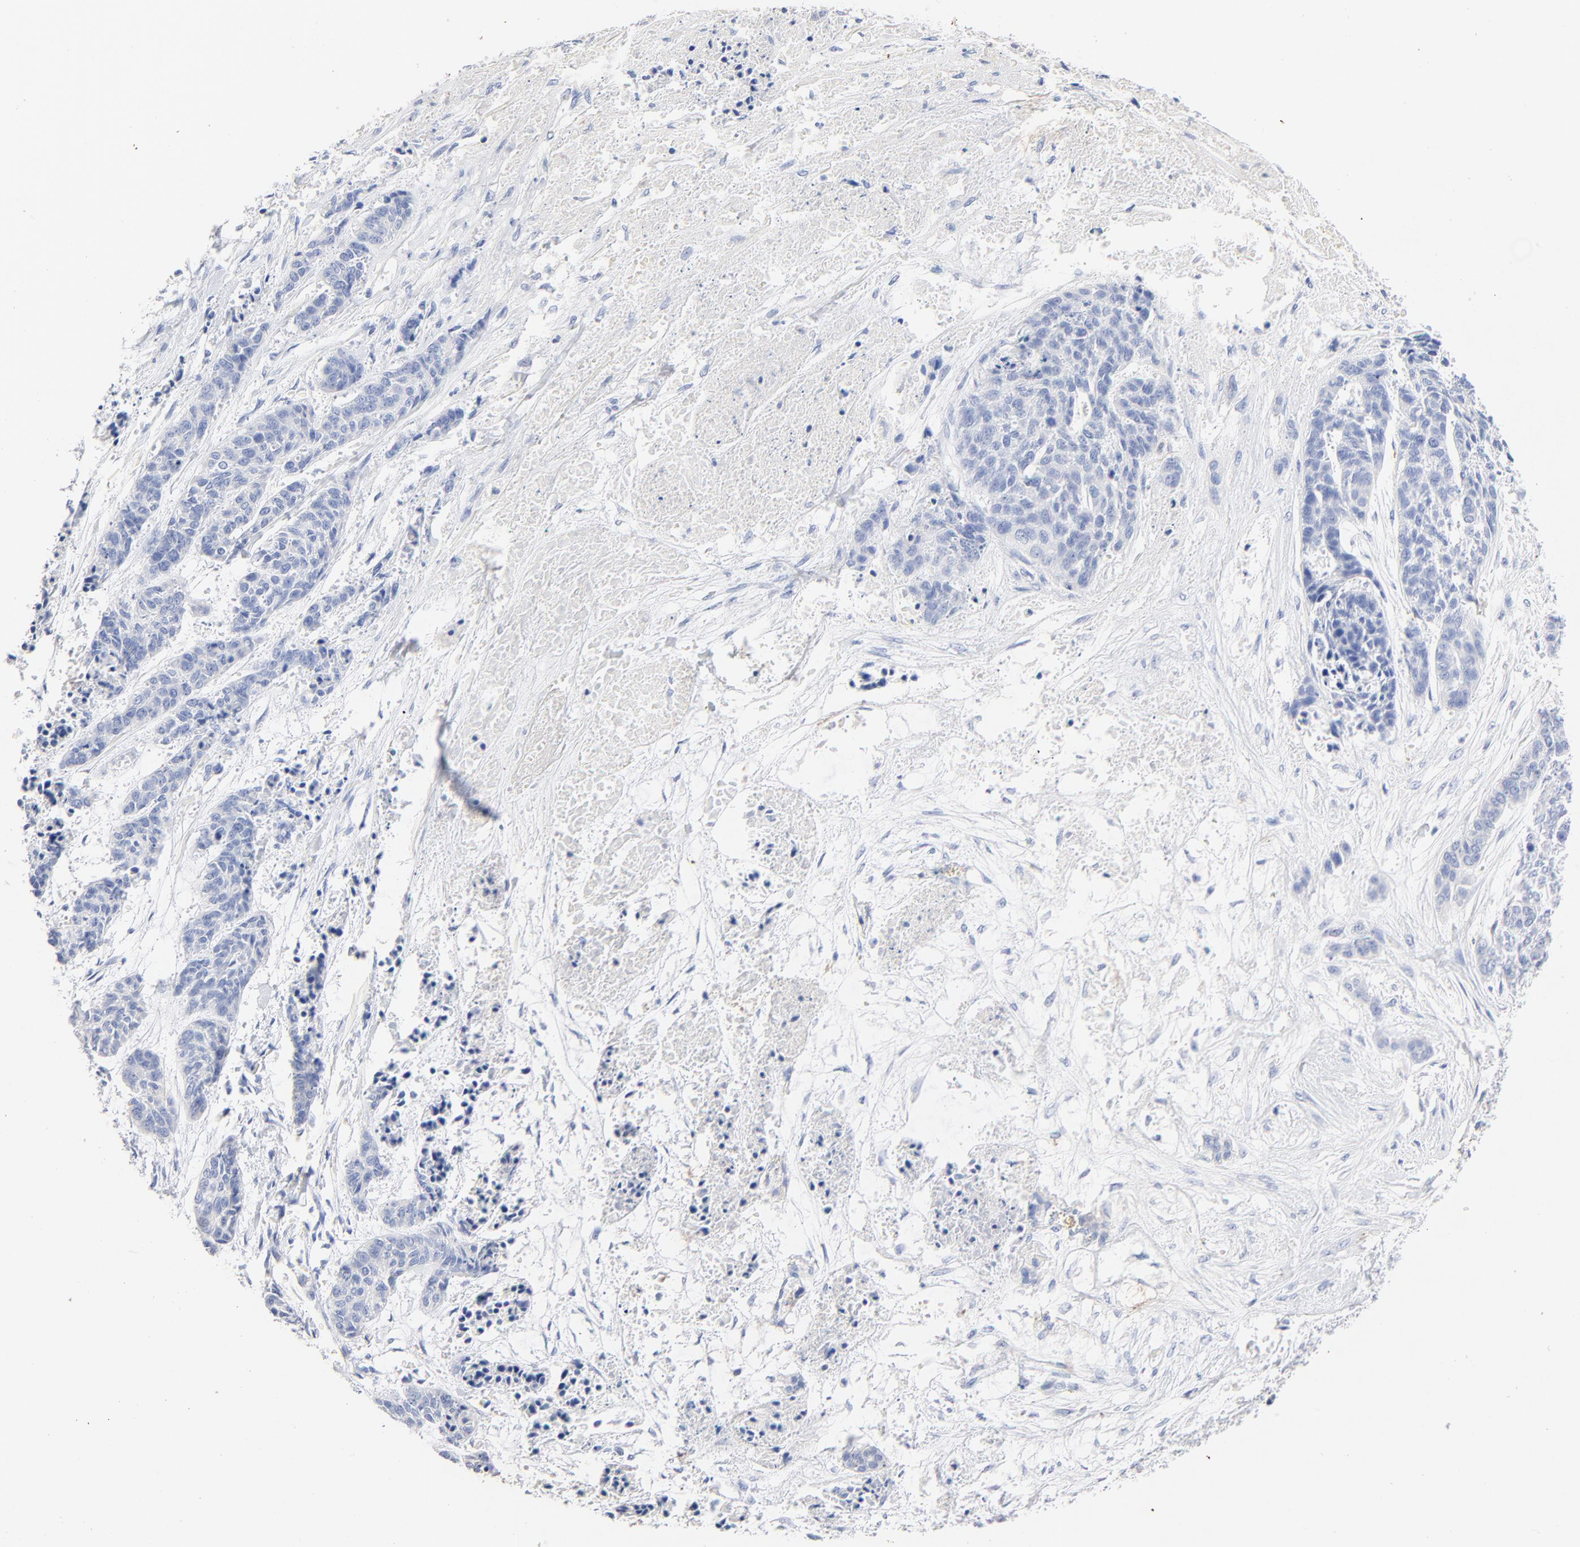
{"staining": {"intensity": "negative", "quantity": "none", "location": "none"}, "tissue": "skin cancer", "cell_type": "Tumor cells", "image_type": "cancer", "snomed": [{"axis": "morphology", "description": "Basal cell carcinoma"}, {"axis": "topography", "description": "Skin"}], "caption": "Immunohistochemistry photomicrograph of neoplastic tissue: basal cell carcinoma (skin) stained with DAB (3,3'-diaminobenzidine) displays no significant protein expression in tumor cells.", "gene": "CPS1", "patient": {"sex": "female", "age": 64}}